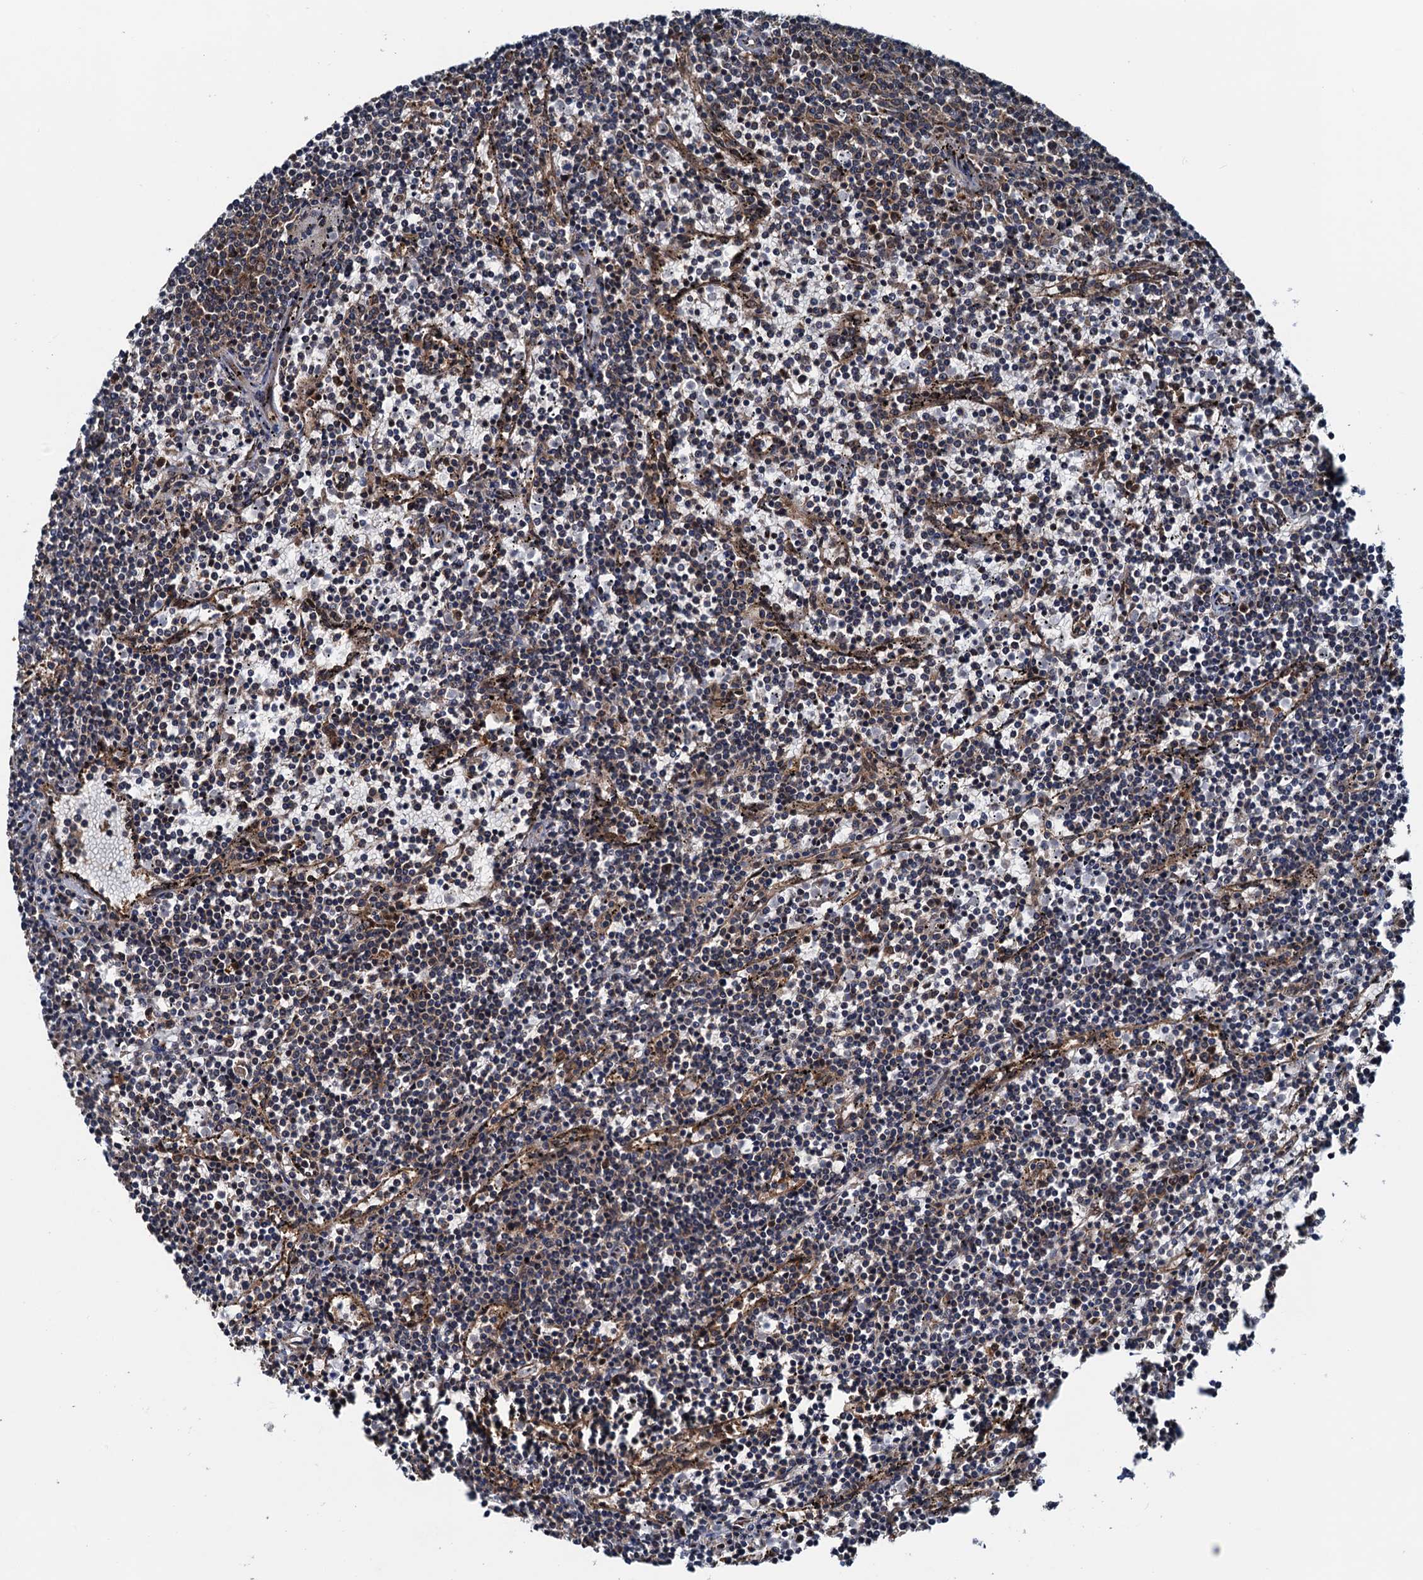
{"staining": {"intensity": "negative", "quantity": "none", "location": "none"}, "tissue": "lymphoma", "cell_type": "Tumor cells", "image_type": "cancer", "snomed": [{"axis": "morphology", "description": "Malignant lymphoma, non-Hodgkin's type, Low grade"}, {"axis": "topography", "description": "Spleen"}], "caption": "High magnification brightfield microscopy of malignant lymphoma, non-Hodgkin's type (low-grade) stained with DAB (brown) and counterstained with hematoxylin (blue): tumor cells show no significant expression.", "gene": "AAGAB", "patient": {"sex": "female", "age": 50}}